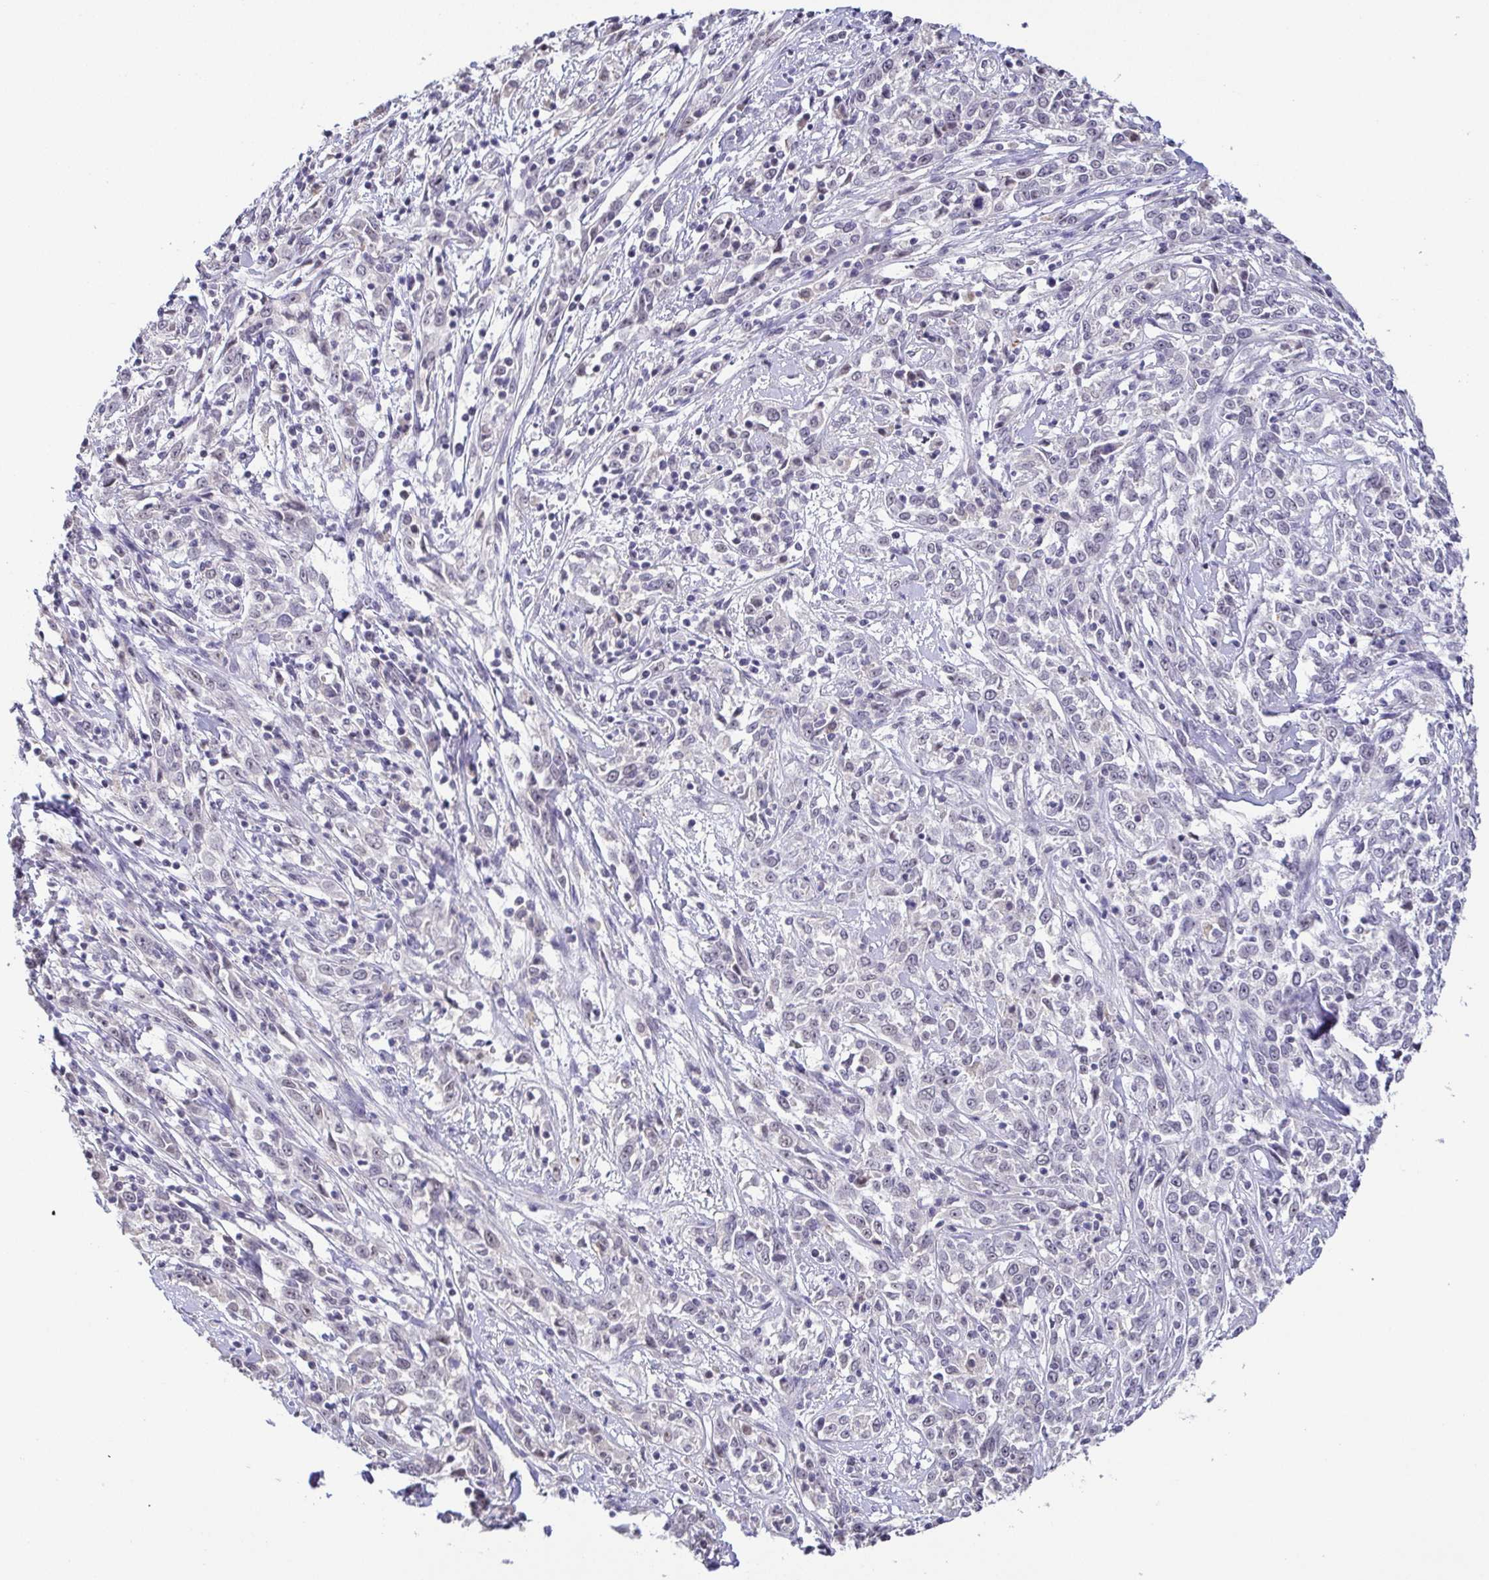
{"staining": {"intensity": "negative", "quantity": "none", "location": "none"}, "tissue": "cervical cancer", "cell_type": "Tumor cells", "image_type": "cancer", "snomed": [{"axis": "morphology", "description": "Adenocarcinoma, NOS"}, {"axis": "topography", "description": "Cervix"}], "caption": "This is an immunohistochemistry (IHC) image of cervical cancer (adenocarcinoma). There is no staining in tumor cells.", "gene": "NEFH", "patient": {"sex": "female", "age": 40}}